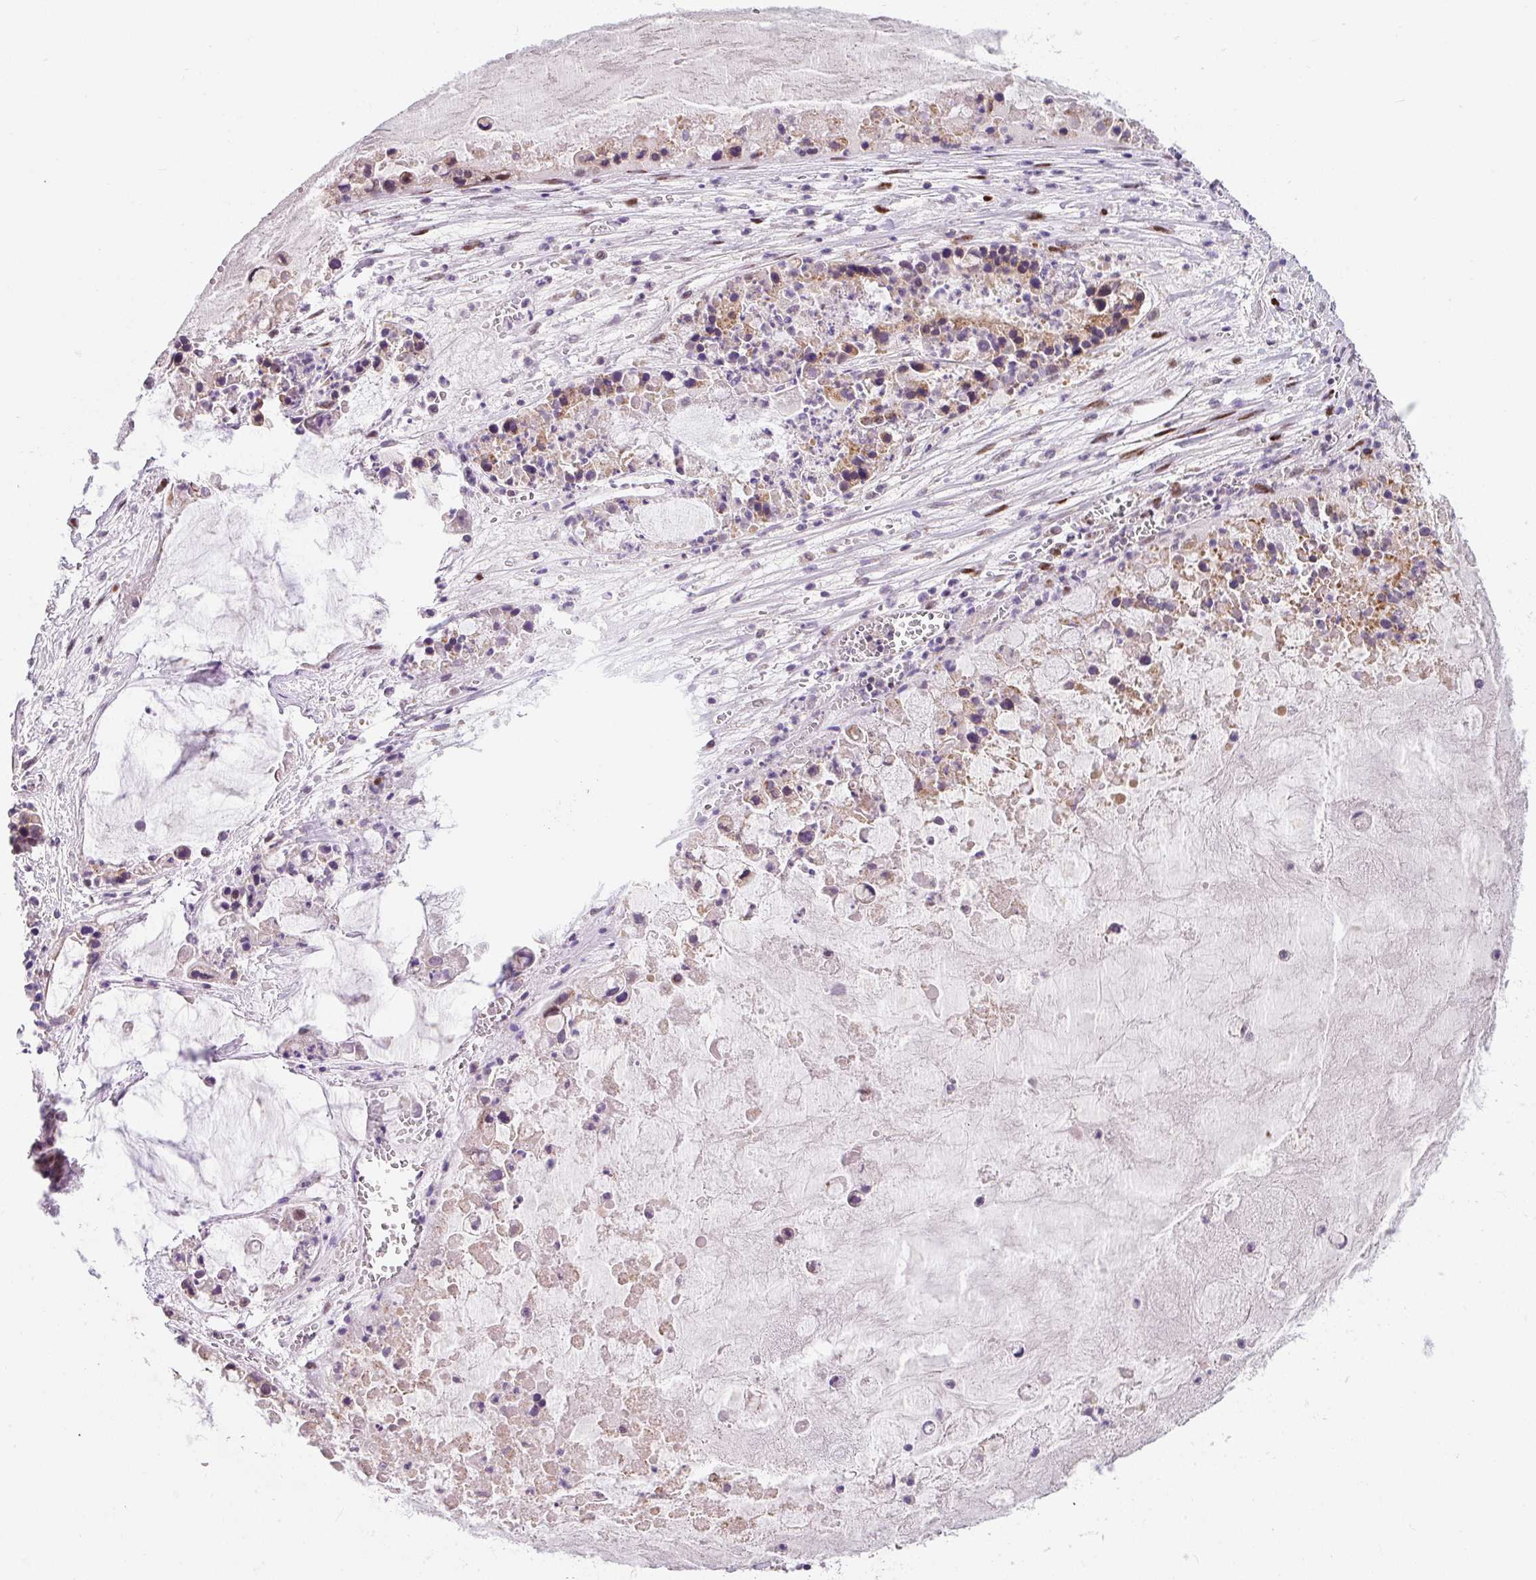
{"staining": {"intensity": "moderate", "quantity": "25%-75%", "location": "cytoplasmic/membranous,nuclear"}, "tissue": "ovarian cancer", "cell_type": "Tumor cells", "image_type": "cancer", "snomed": [{"axis": "morphology", "description": "Cystadenocarcinoma, mucinous, NOS"}, {"axis": "topography", "description": "Ovary"}], "caption": "A high-resolution histopathology image shows immunohistochemistry staining of ovarian cancer, which displays moderate cytoplasmic/membranous and nuclear staining in approximately 25%-75% of tumor cells.", "gene": "SARS2", "patient": {"sex": "female", "age": 63}}